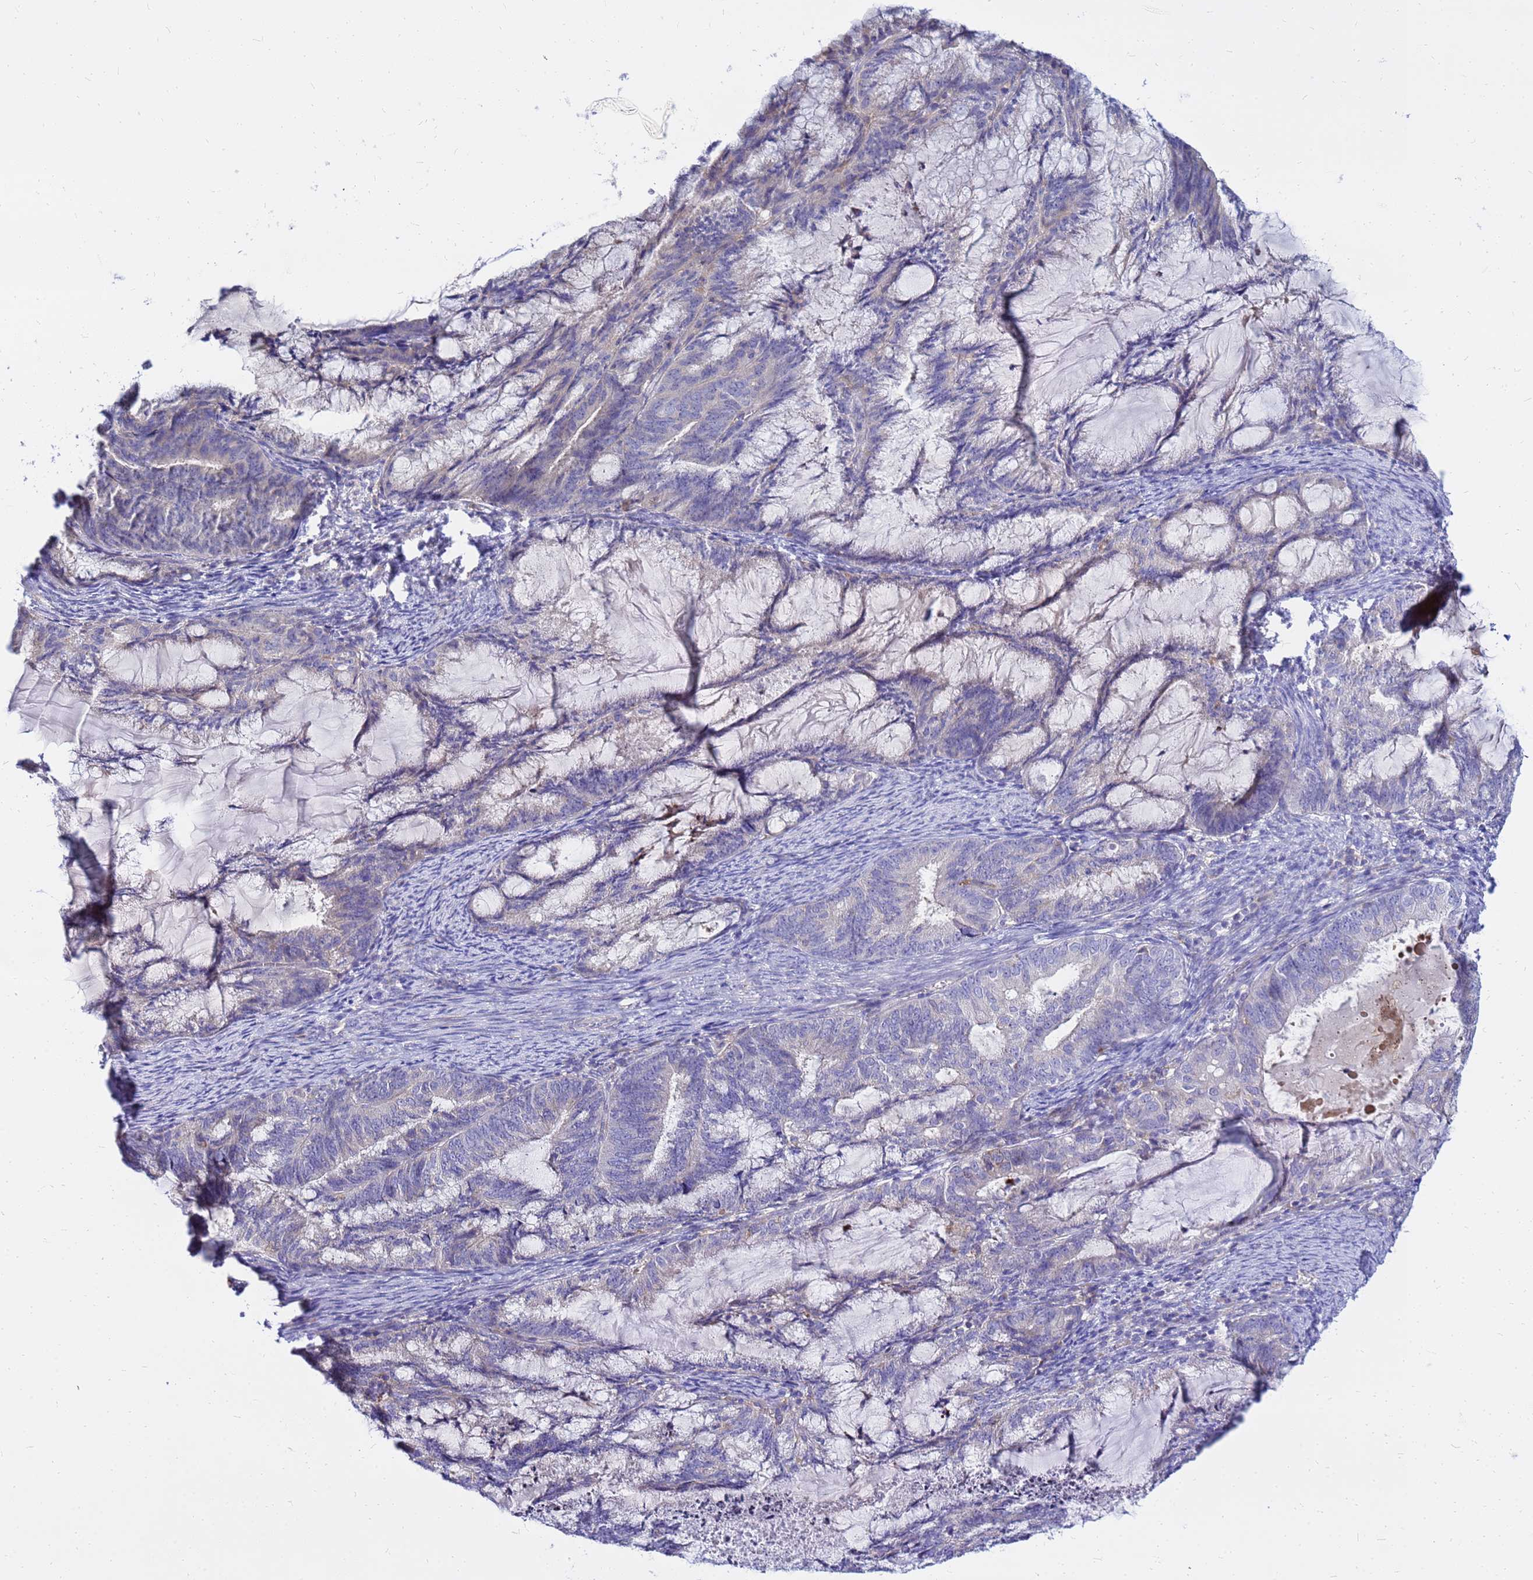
{"staining": {"intensity": "negative", "quantity": "none", "location": "none"}, "tissue": "endometrial cancer", "cell_type": "Tumor cells", "image_type": "cancer", "snomed": [{"axis": "morphology", "description": "Adenocarcinoma, NOS"}, {"axis": "topography", "description": "Endometrium"}], "caption": "Immunohistochemistry (IHC) image of neoplastic tissue: endometrial adenocarcinoma stained with DAB demonstrates no significant protein staining in tumor cells.", "gene": "HERC5", "patient": {"sex": "female", "age": 86}}